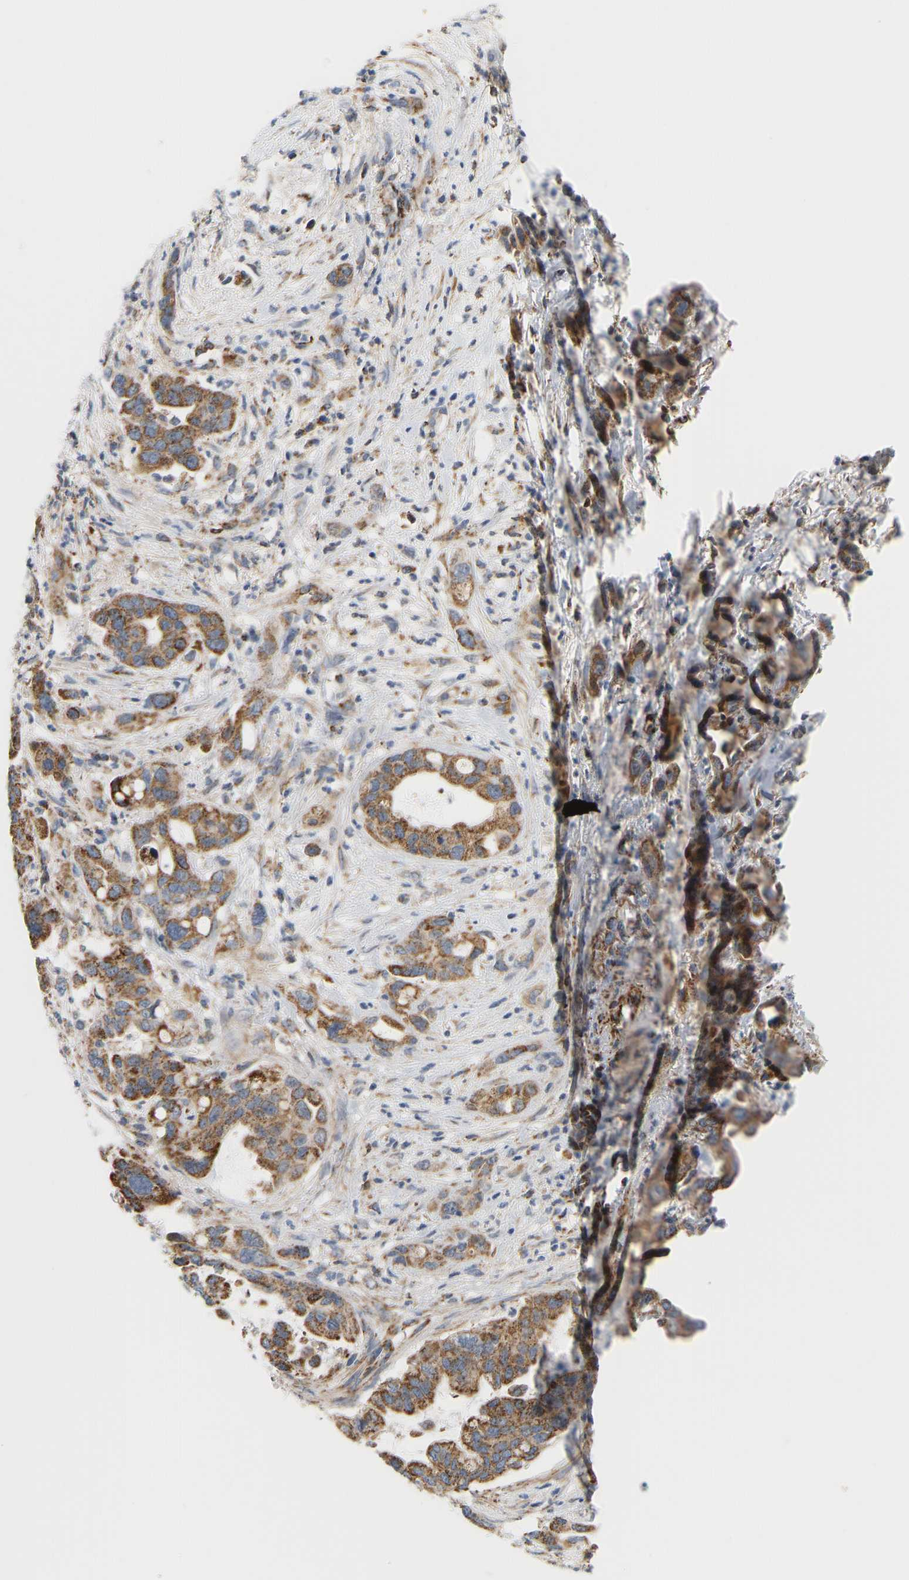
{"staining": {"intensity": "moderate", "quantity": ">75%", "location": "cytoplasmic/membranous"}, "tissue": "pancreatic cancer", "cell_type": "Tumor cells", "image_type": "cancer", "snomed": [{"axis": "morphology", "description": "Adenocarcinoma, NOS"}, {"axis": "topography", "description": "Pancreas"}], "caption": "This micrograph displays immunohistochemistry staining of adenocarcinoma (pancreatic), with medium moderate cytoplasmic/membranous expression in about >75% of tumor cells.", "gene": "GPSM2", "patient": {"sex": "female", "age": 70}}